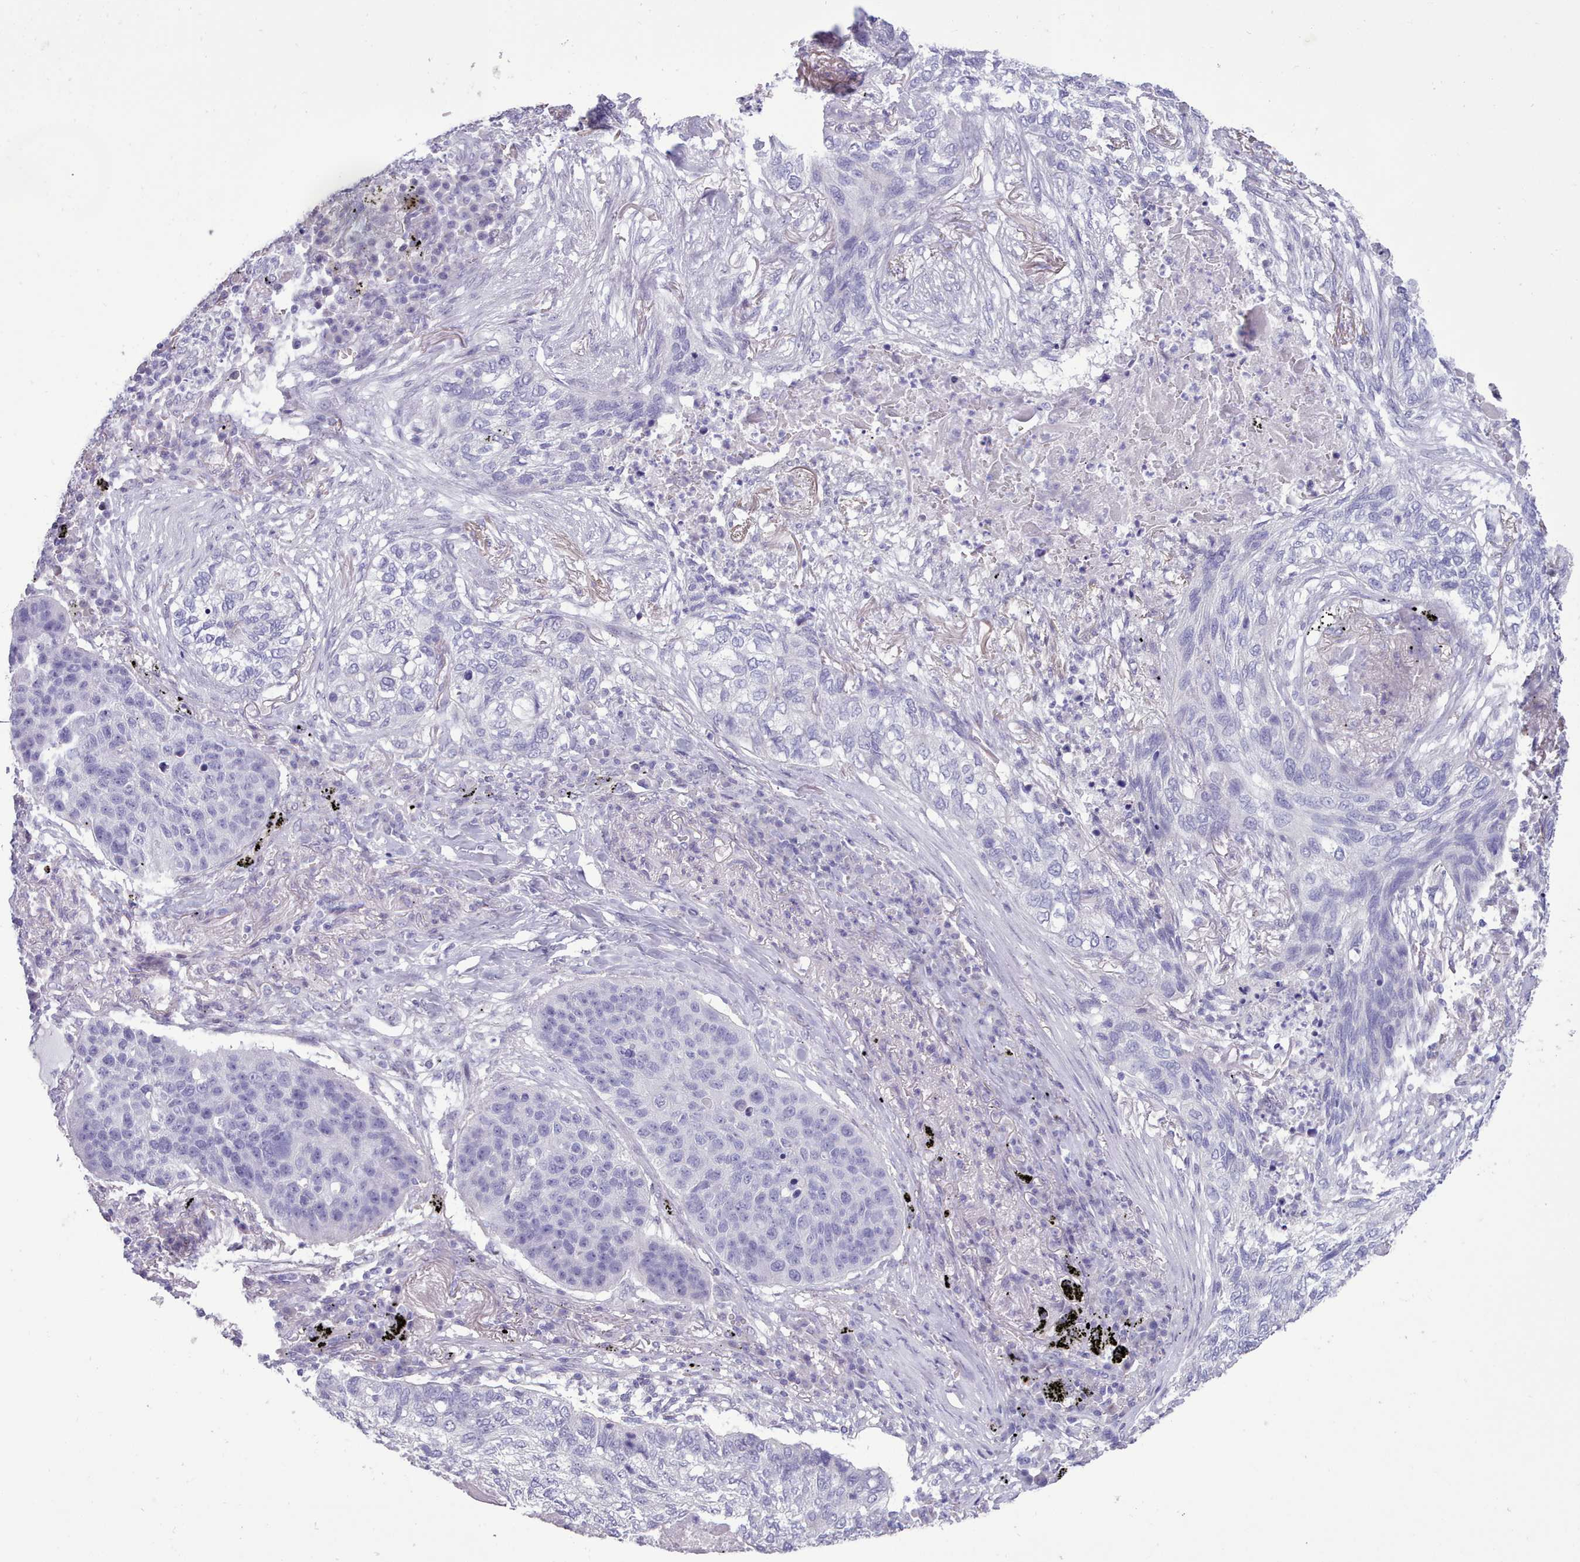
{"staining": {"intensity": "negative", "quantity": "none", "location": "none"}, "tissue": "lung cancer", "cell_type": "Tumor cells", "image_type": "cancer", "snomed": [{"axis": "morphology", "description": "Squamous cell carcinoma, NOS"}, {"axis": "topography", "description": "Lung"}], "caption": "An immunohistochemistry (IHC) micrograph of squamous cell carcinoma (lung) is shown. There is no staining in tumor cells of squamous cell carcinoma (lung).", "gene": "TMEM253", "patient": {"sex": "female", "age": 63}}